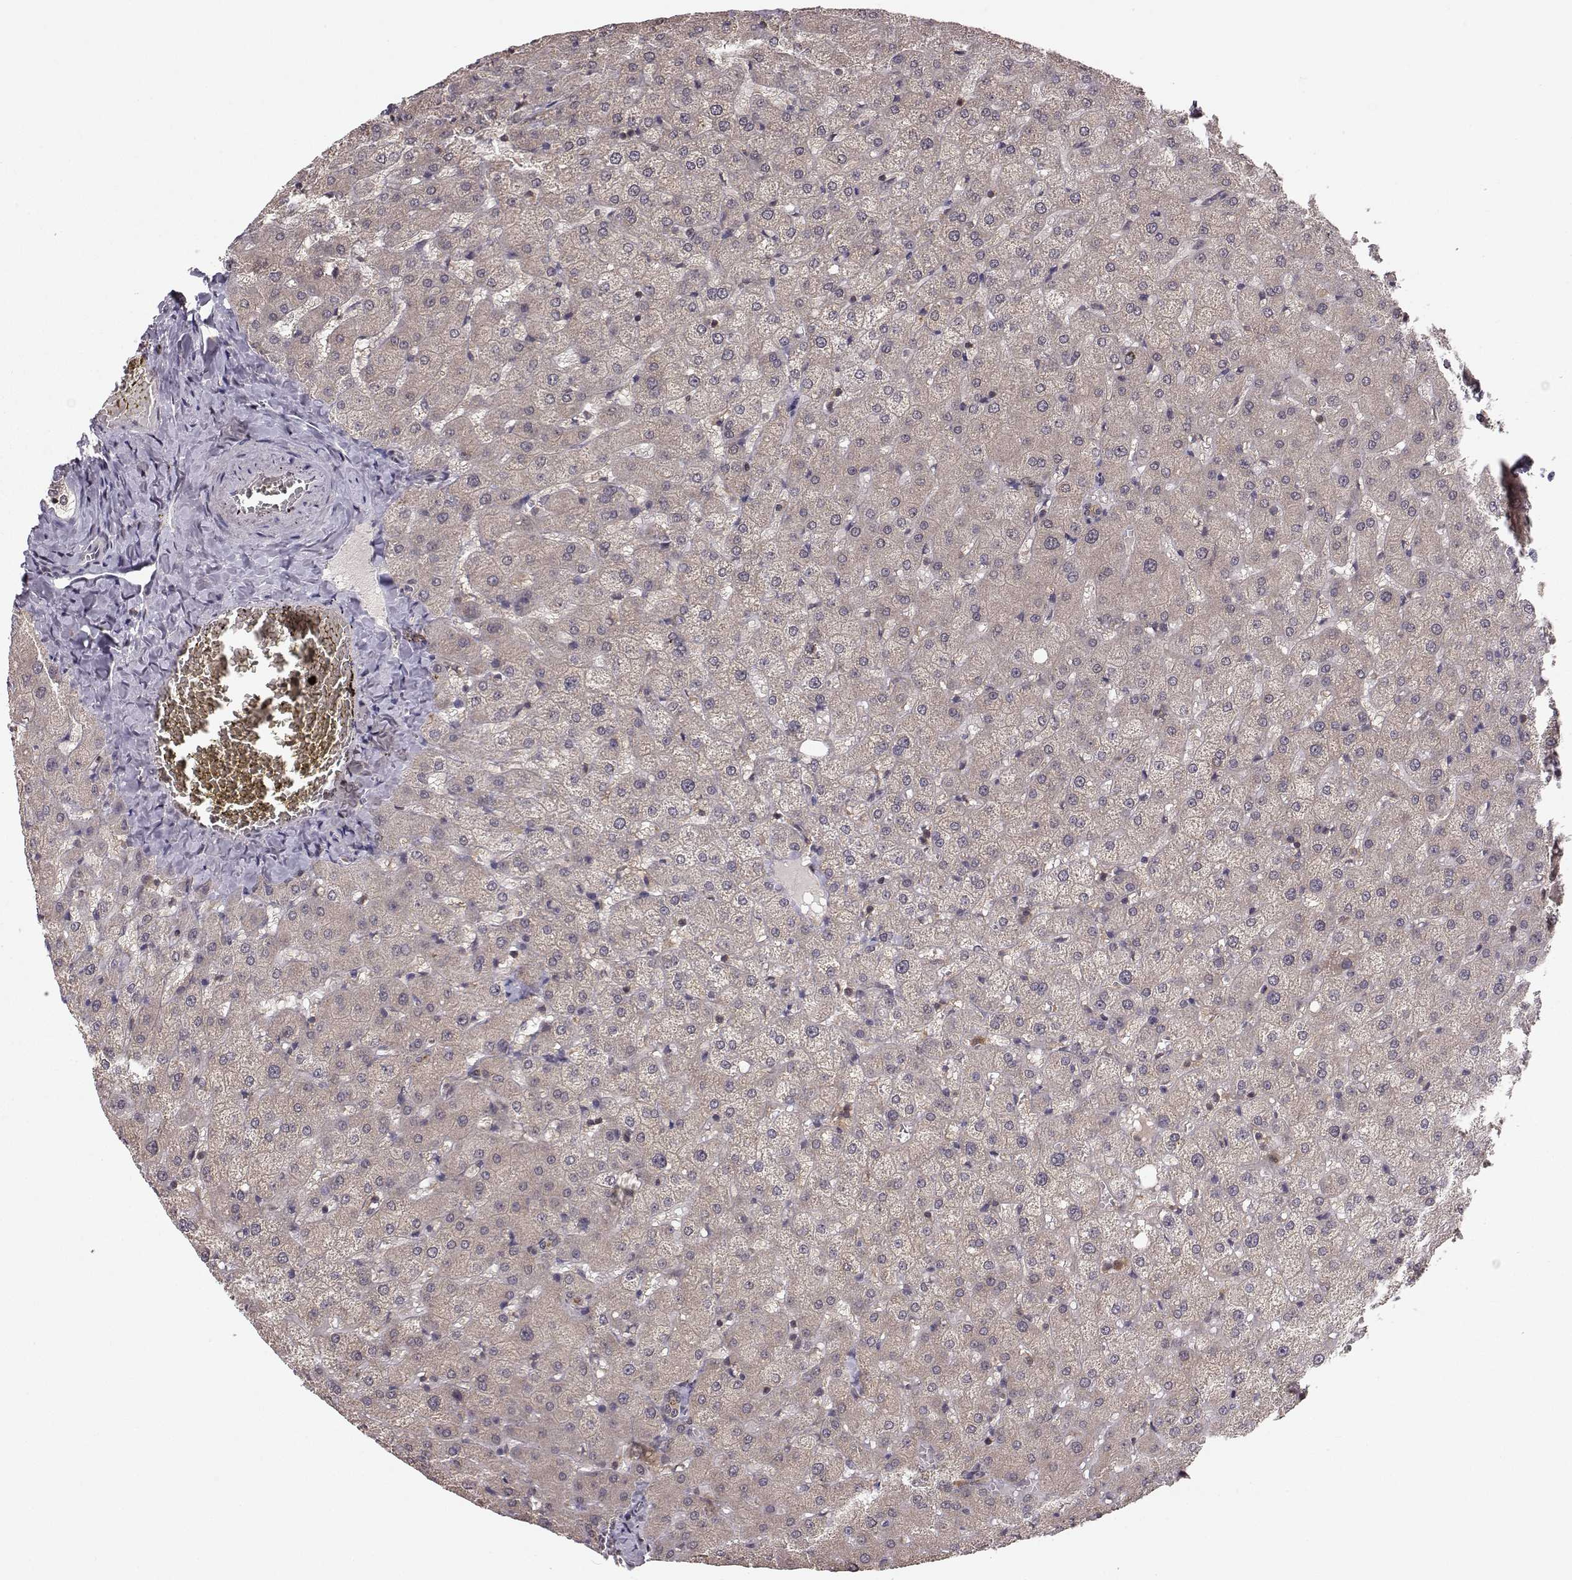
{"staining": {"intensity": "negative", "quantity": "none", "location": "none"}, "tissue": "liver", "cell_type": "Cholangiocytes", "image_type": "normal", "snomed": [{"axis": "morphology", "description": "Normal tissue, NOS"}, {"axis": "topography", "description": "Liver"}], "caption": "There is no significant staining in cholangiocytes of liver. (DAB (3,3'-diaminobenzidine) immunohistochemistry (IHC) with hematoxylin counter stain).", "gene": "PLEKHG3", "patient": {"sex": "female", "age": 50}}